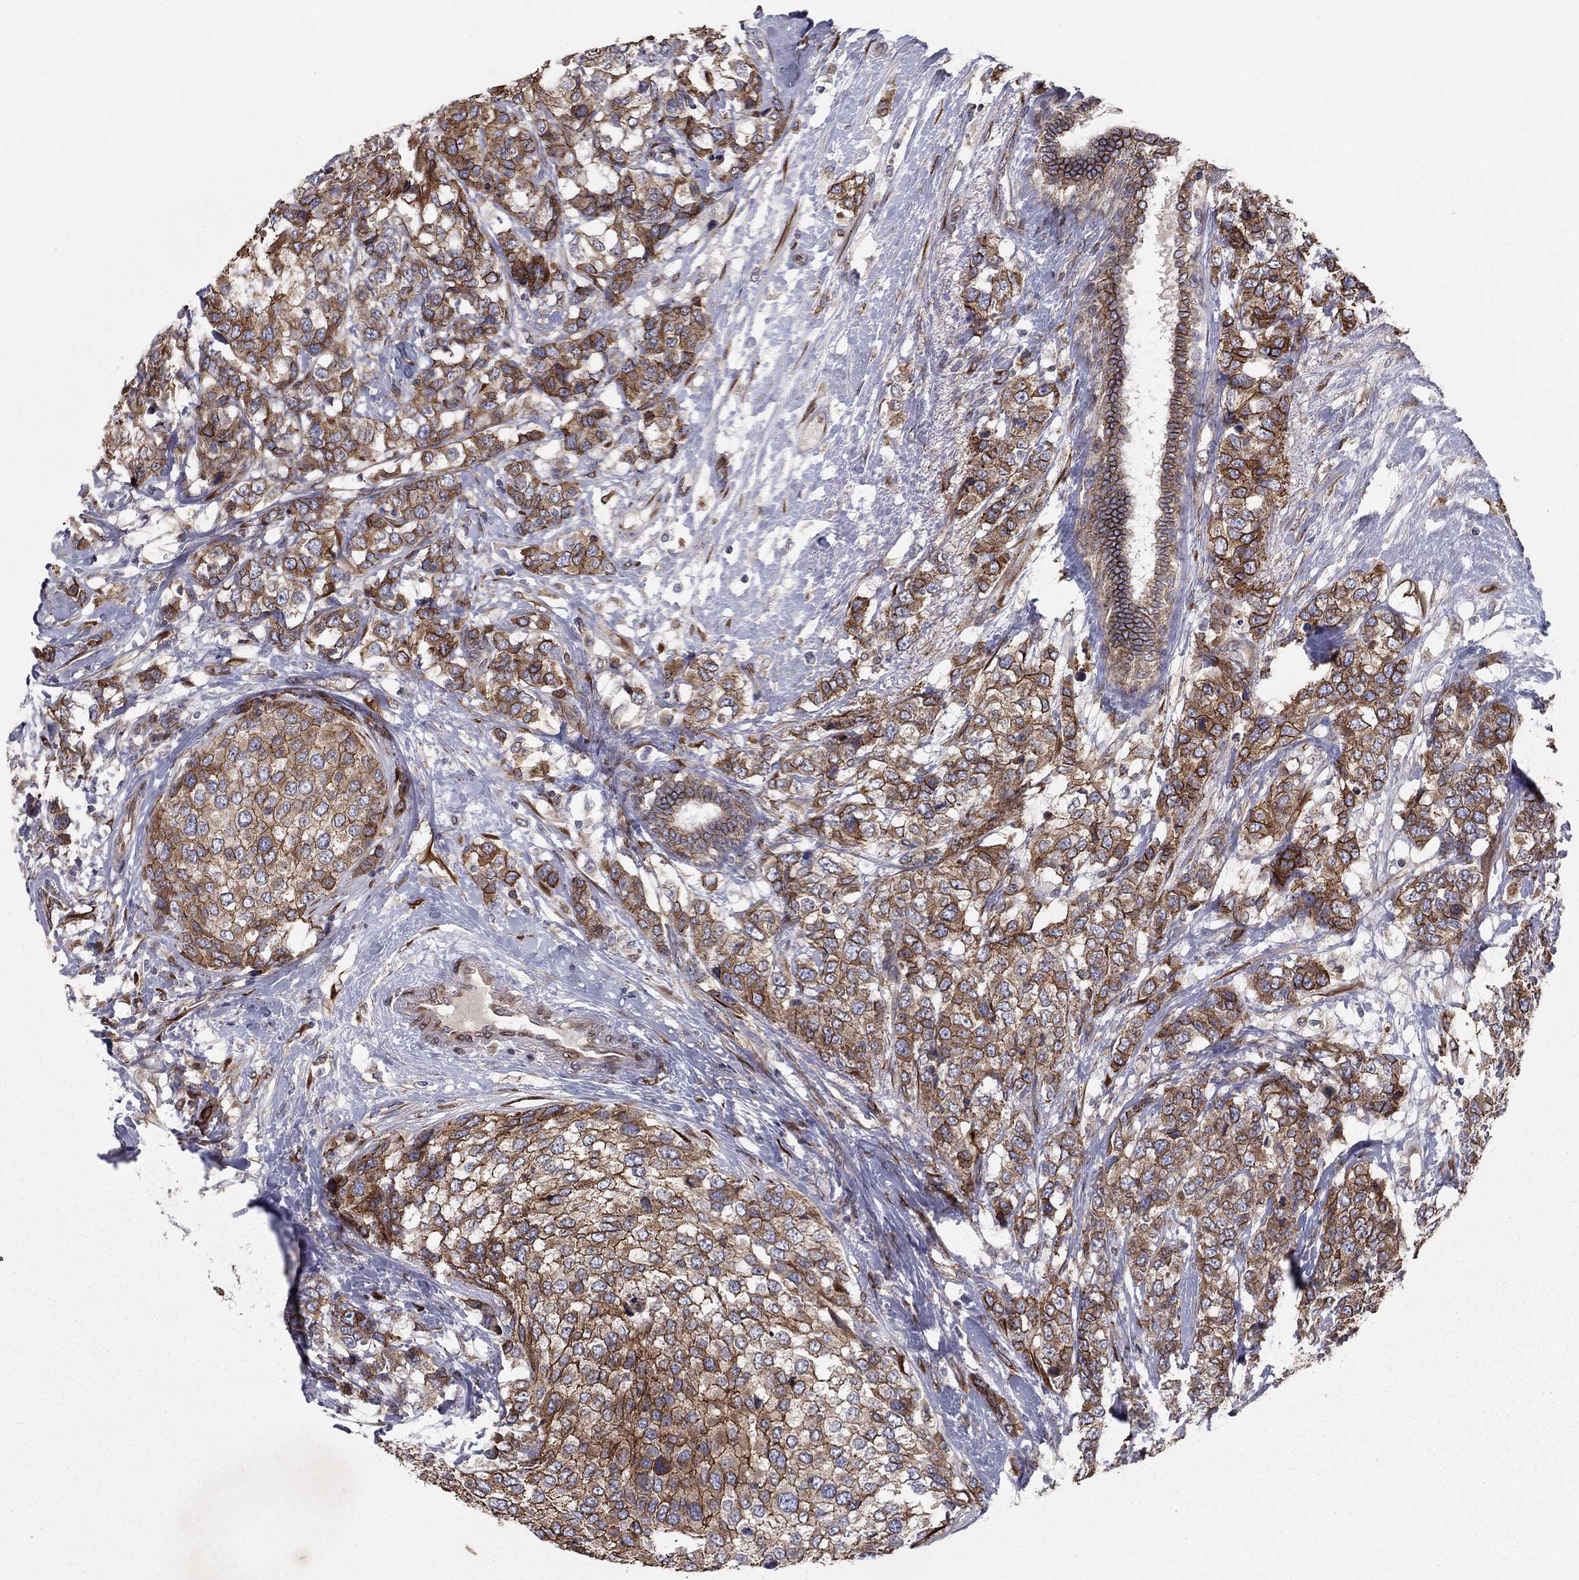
{"staining": {"intensity": "strong", "quantity": ">75%", "location": "cytoplasmic/membranous"}, "tissue": "breast cancer", "cell_type": "Tumor cells", "image_type": "cancer", "snomed": [{"axis": "morphology", "description": "Lobular carcinoma"}, {"axis": "topography", "description": "Breast"}], "caption": "Strong cytoplasmic/membranous staining is seen in about >75% of tumor cells in breast lobular carcinoma.", "gene": "YIF1A", "patient": {"sex": "female", "age": 59}}